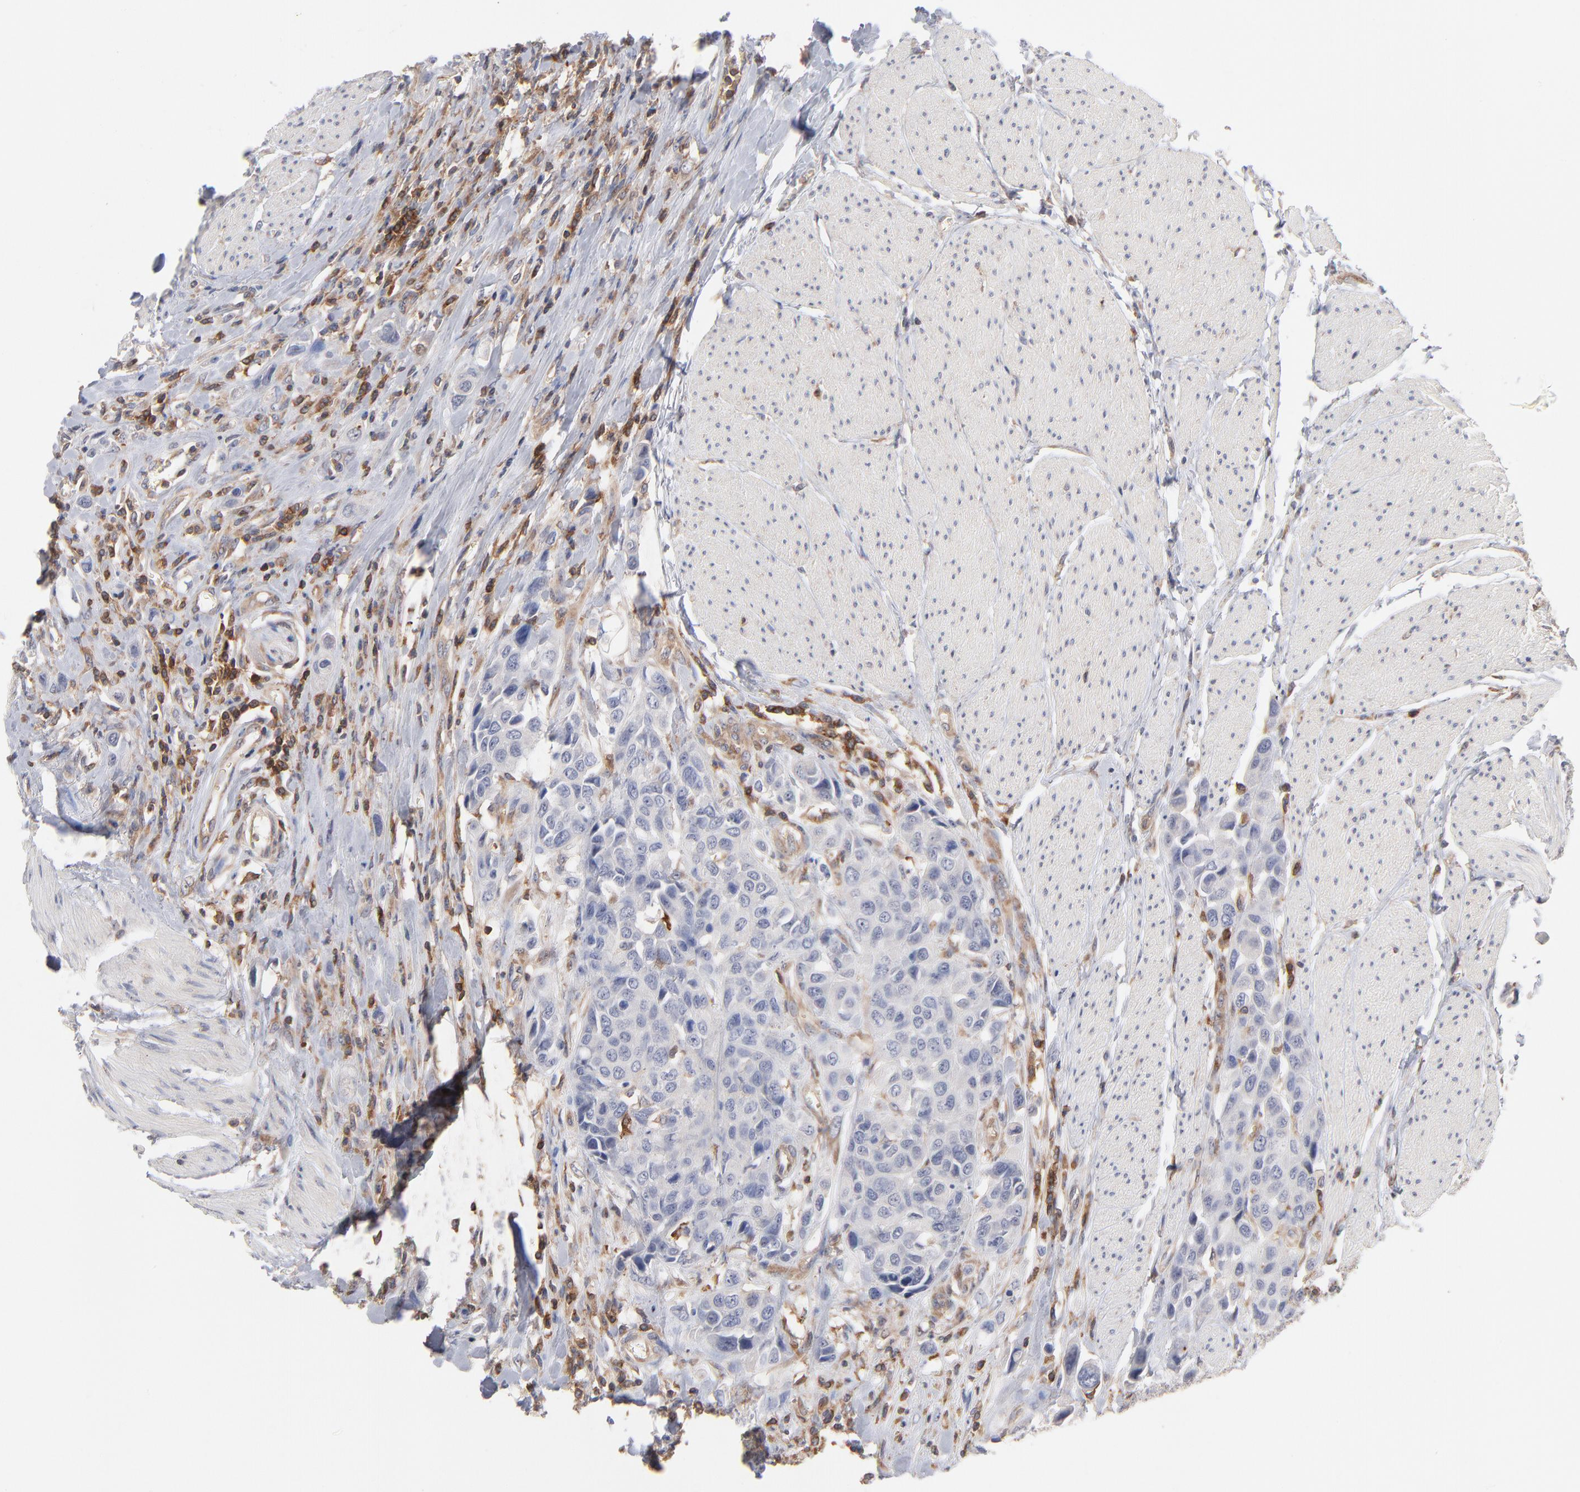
{"staining": {"intensity": "negative", "quantity": "none", "location": "none"}, "tissue": "urothelial cancer", "cell_type": "Tumor cells", "image_type": "cancer", "snomed": [{"axis": "morphology", "description": "Urothelial carcinoma, High grade"}, {"axis": "topography", "description": "Urinary bladder"}], "caption": "This image is of high-grade urothelial carcinoma stained with immunohistochemistry (IHC) to label a protein in brown with the nuclei are counter-stained blue. There is no positivity in tumor cells.", "gene": "WIPF1", "patient": {"sex": "male", "age": 50}}